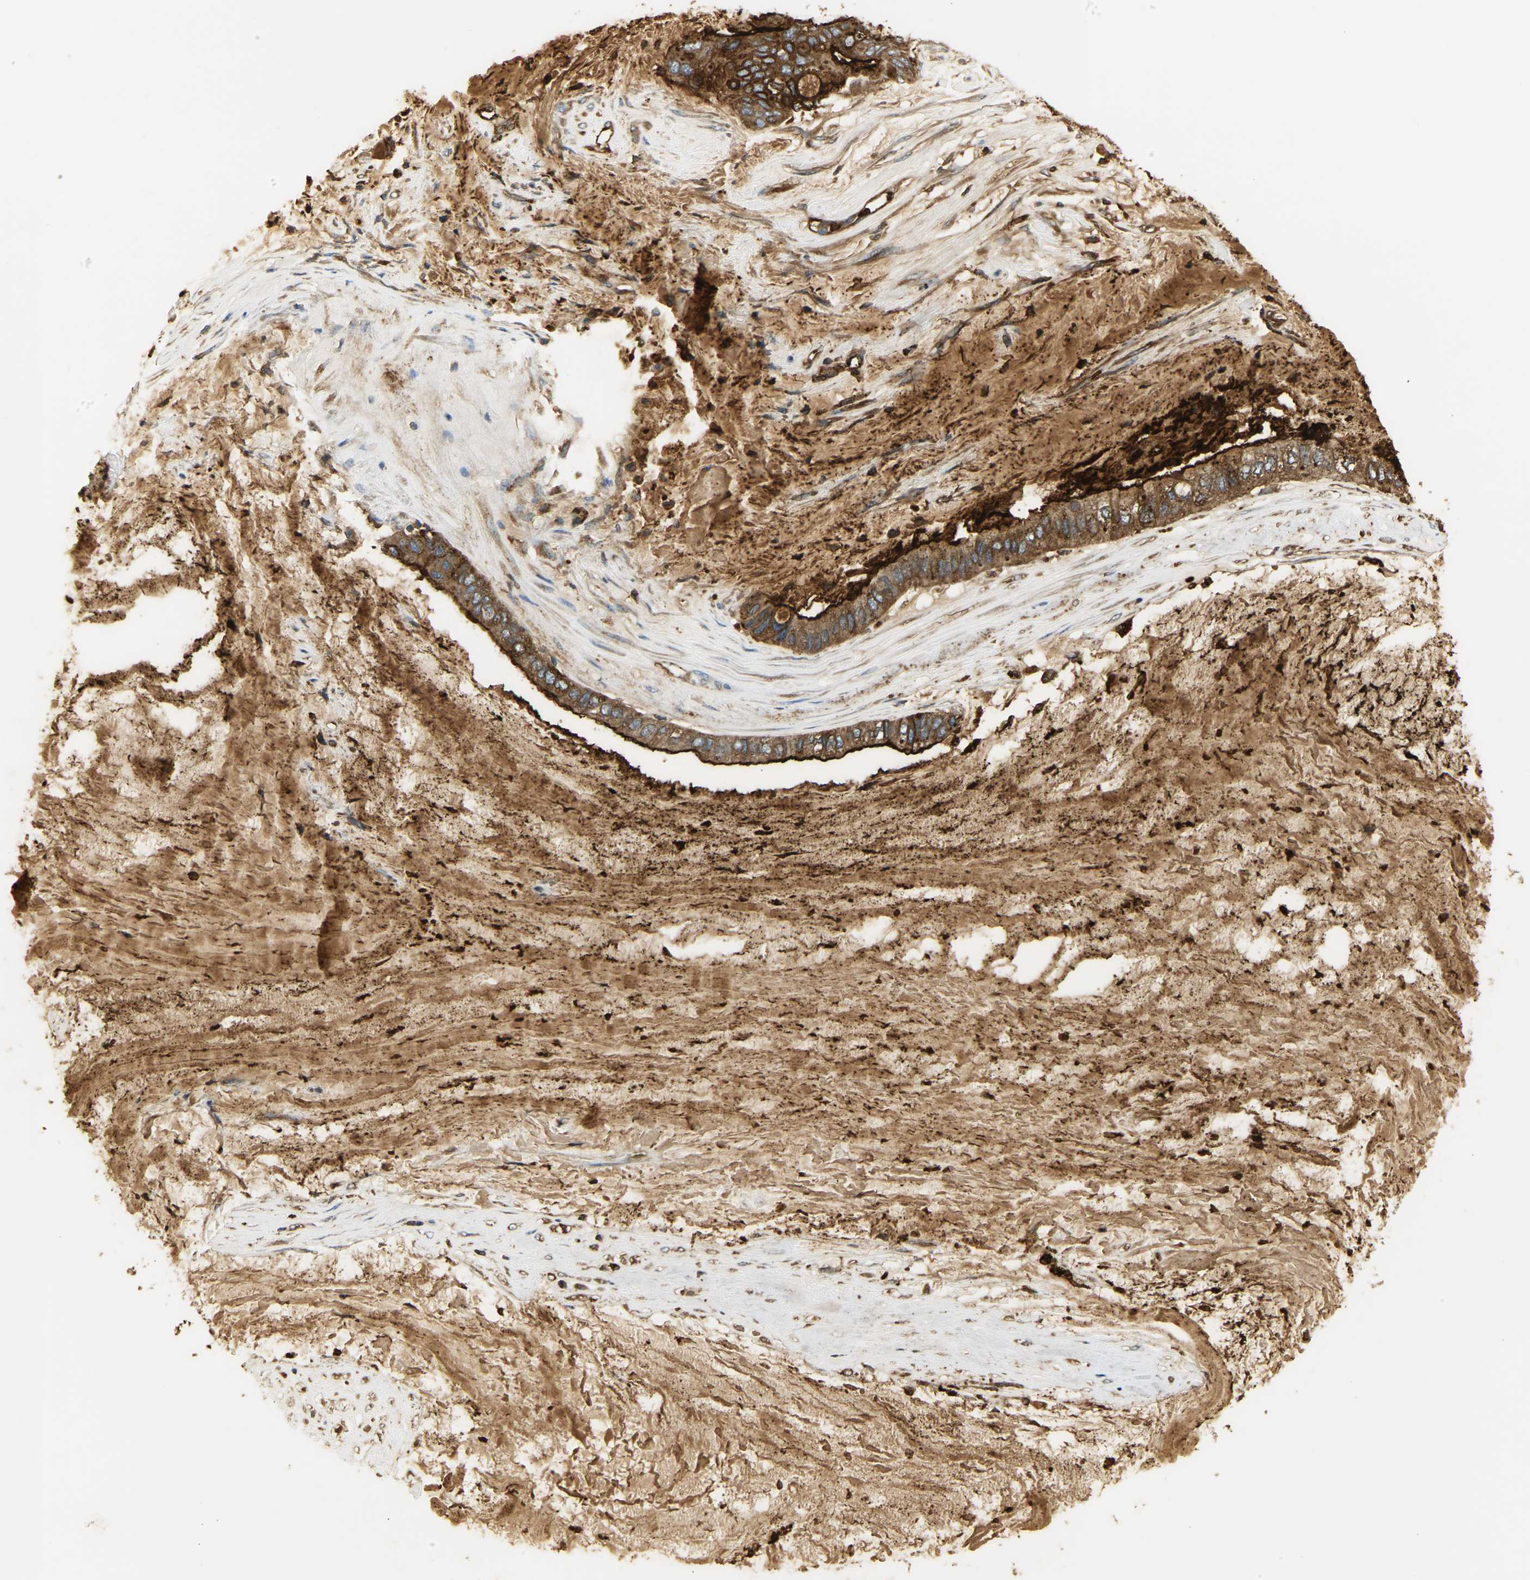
{"staining": {"intensity": "strong", "quantity": ">75%", "location": "cytoplasmic/membranous"}, "tissue": "ovarian cancer", "cell_type": "Tumor cells", "image_type": "cancer", "snomed": [{"axis": "morphology", "description": "Cystadenocarcinoma, mucinous, NOS"}, {"axis": "topography", "description": "Ovary"}], "caption": "The image displays staining of ovarian cancer (mucinous cystadenocarcinoma), revealing strong cytoplasmic/membranous protein staining (brown color) within tumor cells.", "gene": "CEACAM5", "patient": {"sex": "female", "age": 80}}